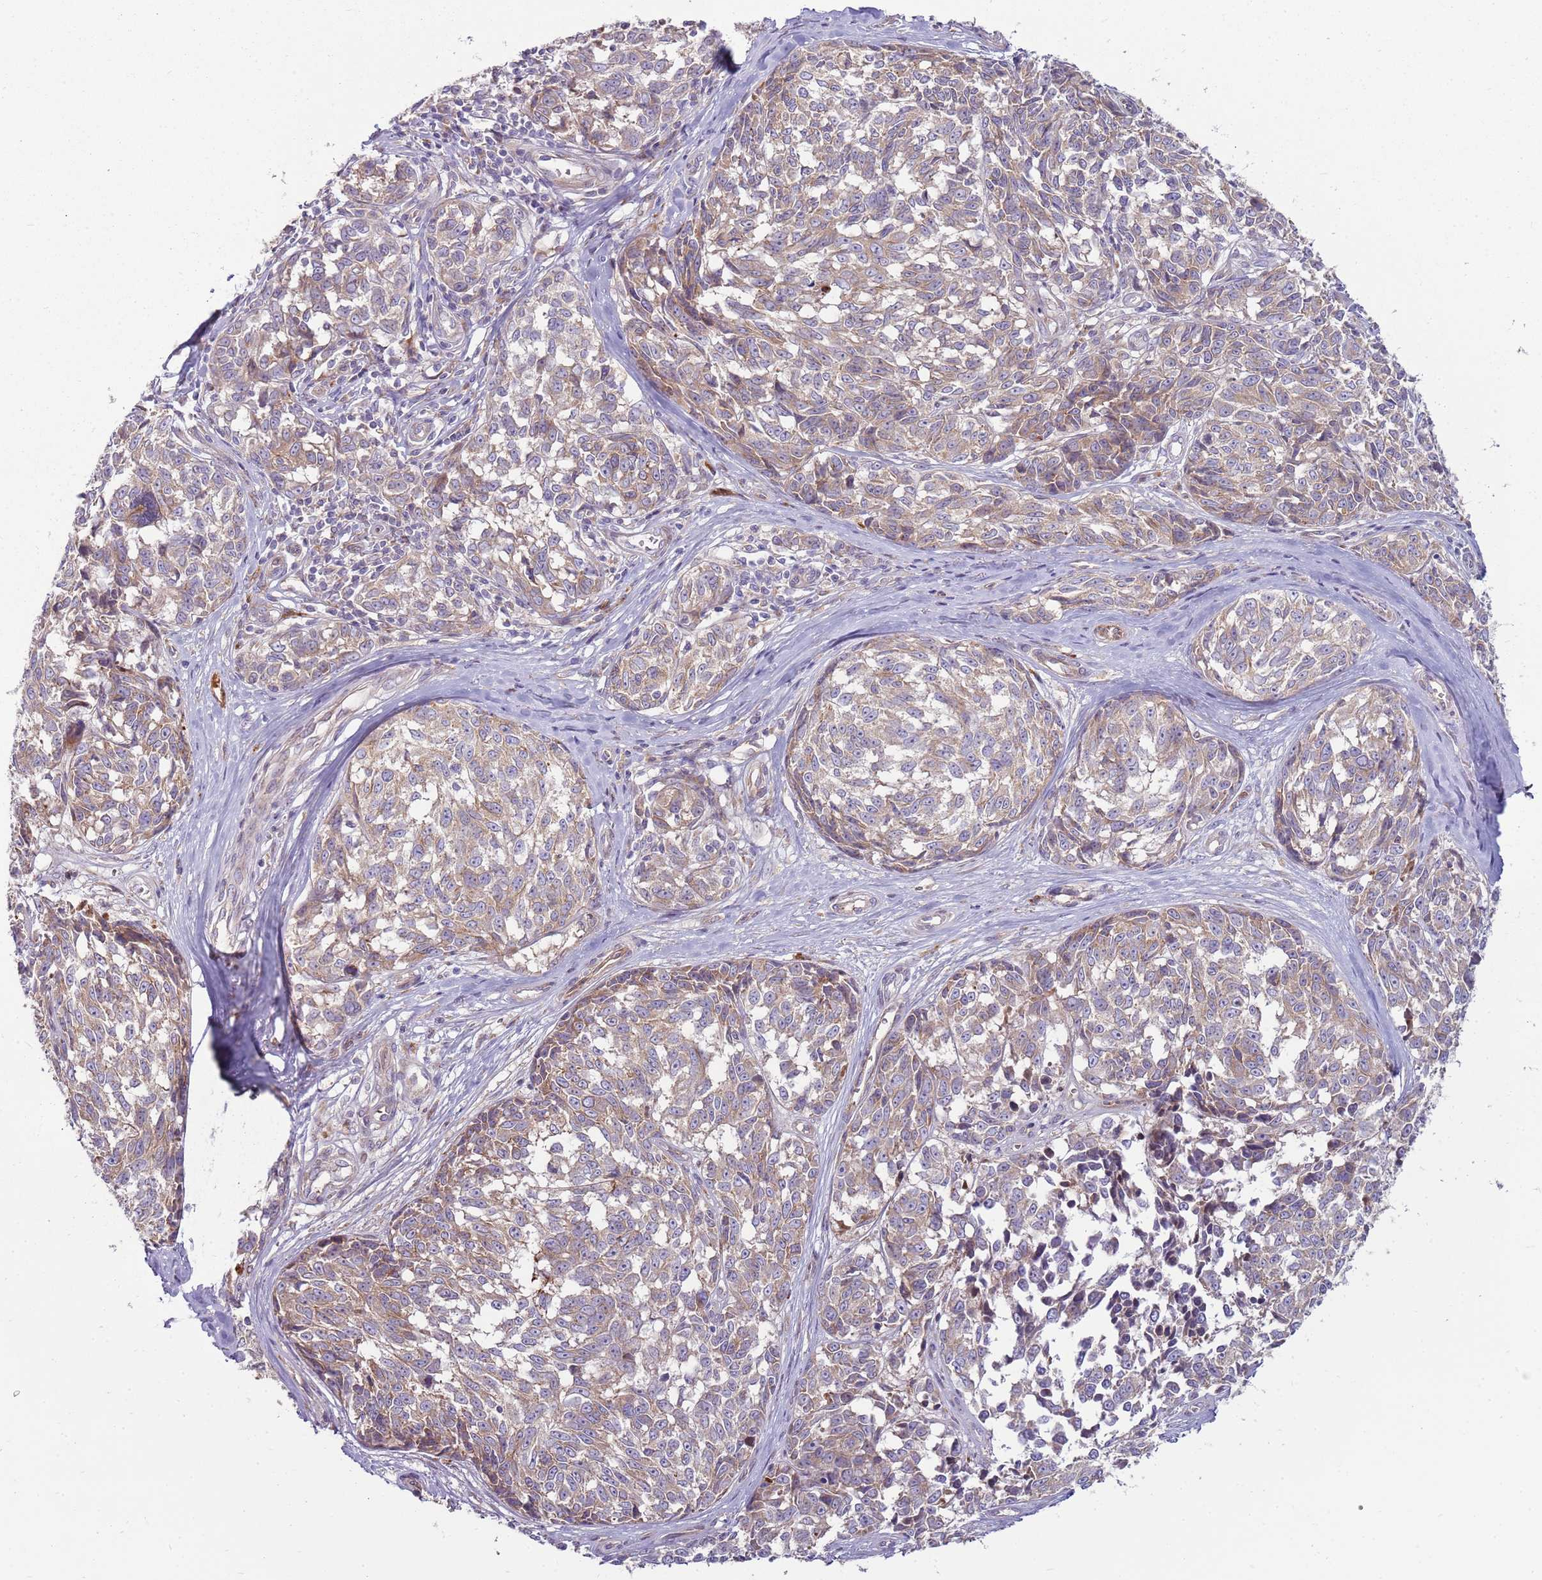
{"staining": {"intensity": "moderate", "quantity": ">75%", "location": "cytoplasmic/membranous"}, "tissue": "melanoma", "cell_type": "Tumor cells", "image_type": "cancer", "snomed": [{"axis": "morphology", "description": "Normal tissue, NOS"}, {"axis": "morphology", "description": "Malignant melanoma, NOS"}, {"axis": "topography", "description": "Skin"}], "caption": "A brown stain shows moderate cytoplasmic/membranous expression of a protein in human melanoma tumor cells. (brown staining indicates protein expression, while blue staining denotes nuclei).", "gene": "EMC1", "patient": {"sex": "female", "age": 64}}